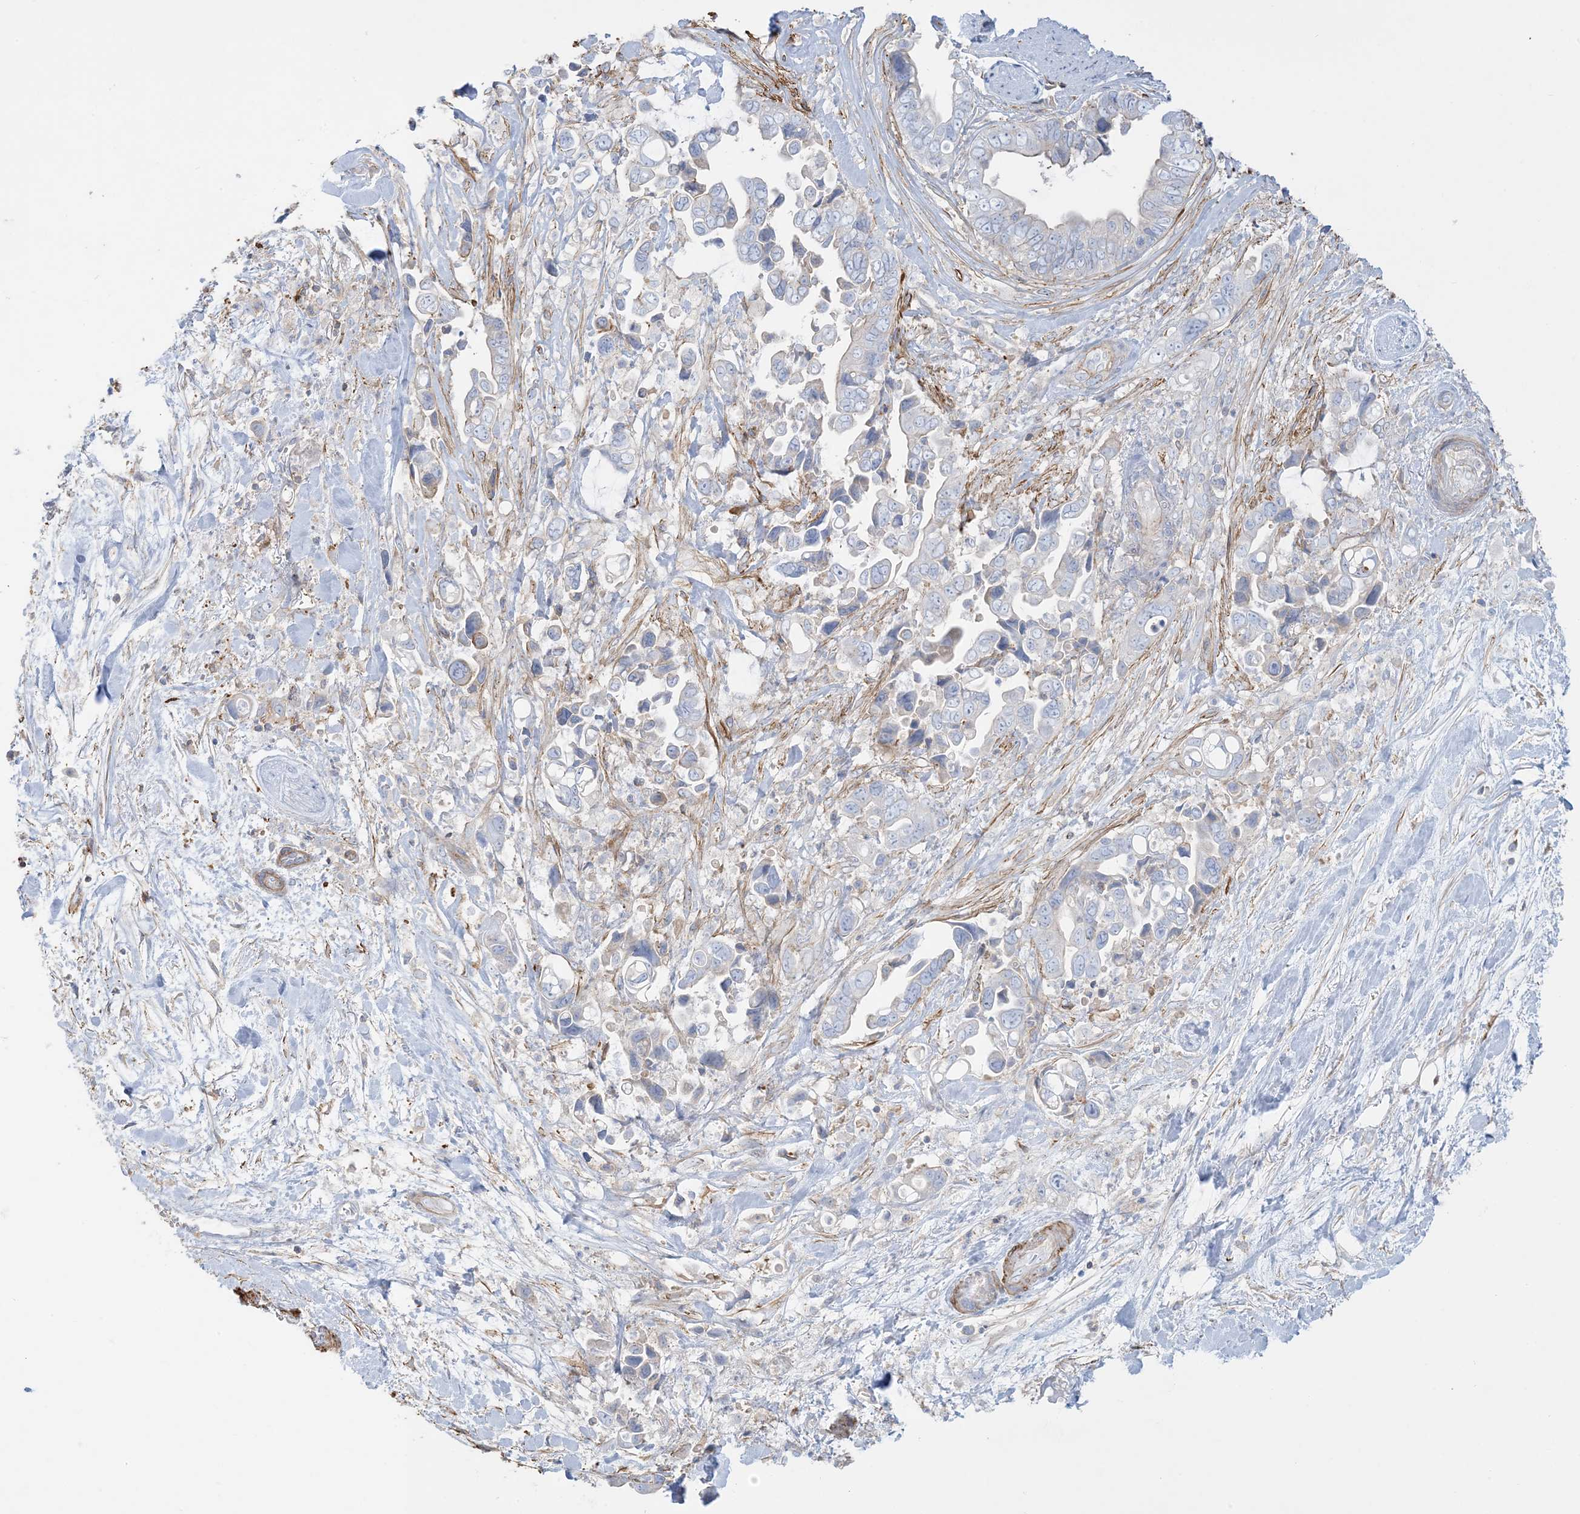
{"staining": {"intensity": "negative", "quantity": "none", "location": "none"}, "tissue": "pancreatic cancer", "cell_type": "Tumor cells", "image_type": "cancer", "snomed": [{"axis": "morphology", "description": "Adenocarcinoma, NOS"}, {"axis": "topography", "description": "Pancreas"}], "caption": "Immunohistochemical staining of human pancreatic adenocarcinoma demonstrates no significant expression in tumor cells.", "gene": "GTF3C2", "patient": {"sex": "female", "age": 72}}